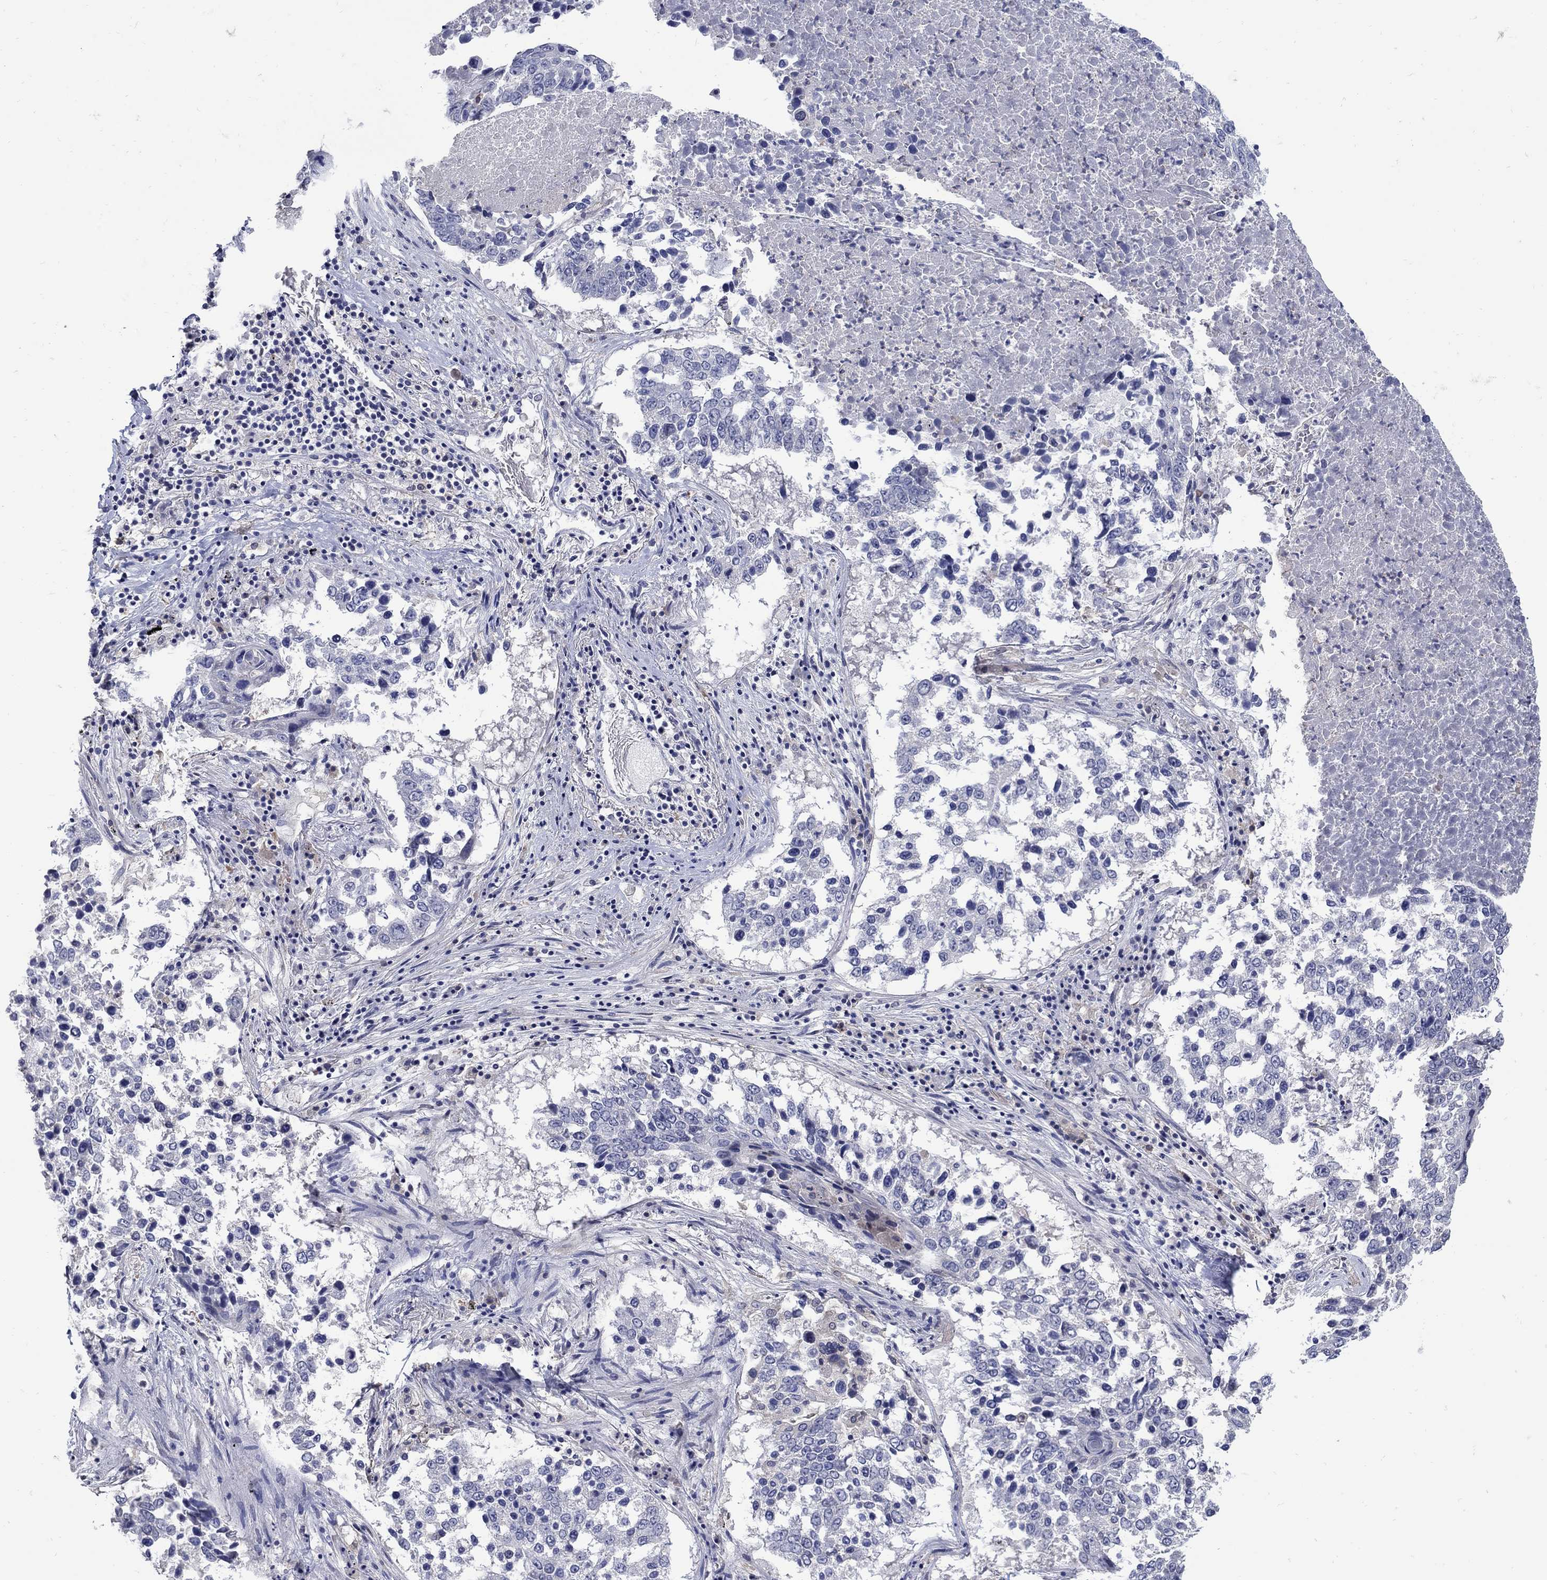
{"staining": {"intensity": "negative", "quantity": "none", "location": "none"}, "tissue": "lung cancer", "cell_type": "Tumor cells", "image_type": "cancer", "snomed": [{"axis": "morphology", "description": "Squamous cell carcinoma, NOS"}, {"axis": "topography", "description": "Lung"}], "caption": "Immunohistochemical staining of human lung cancer reveals no significant positivity in tumor cells. (Brightfield microscopy of DAB (3,3'-diaminobenzidine) IHC at high magnification).", "gene": "CETN1", "patient": {"sex": "male", "age": 82}}